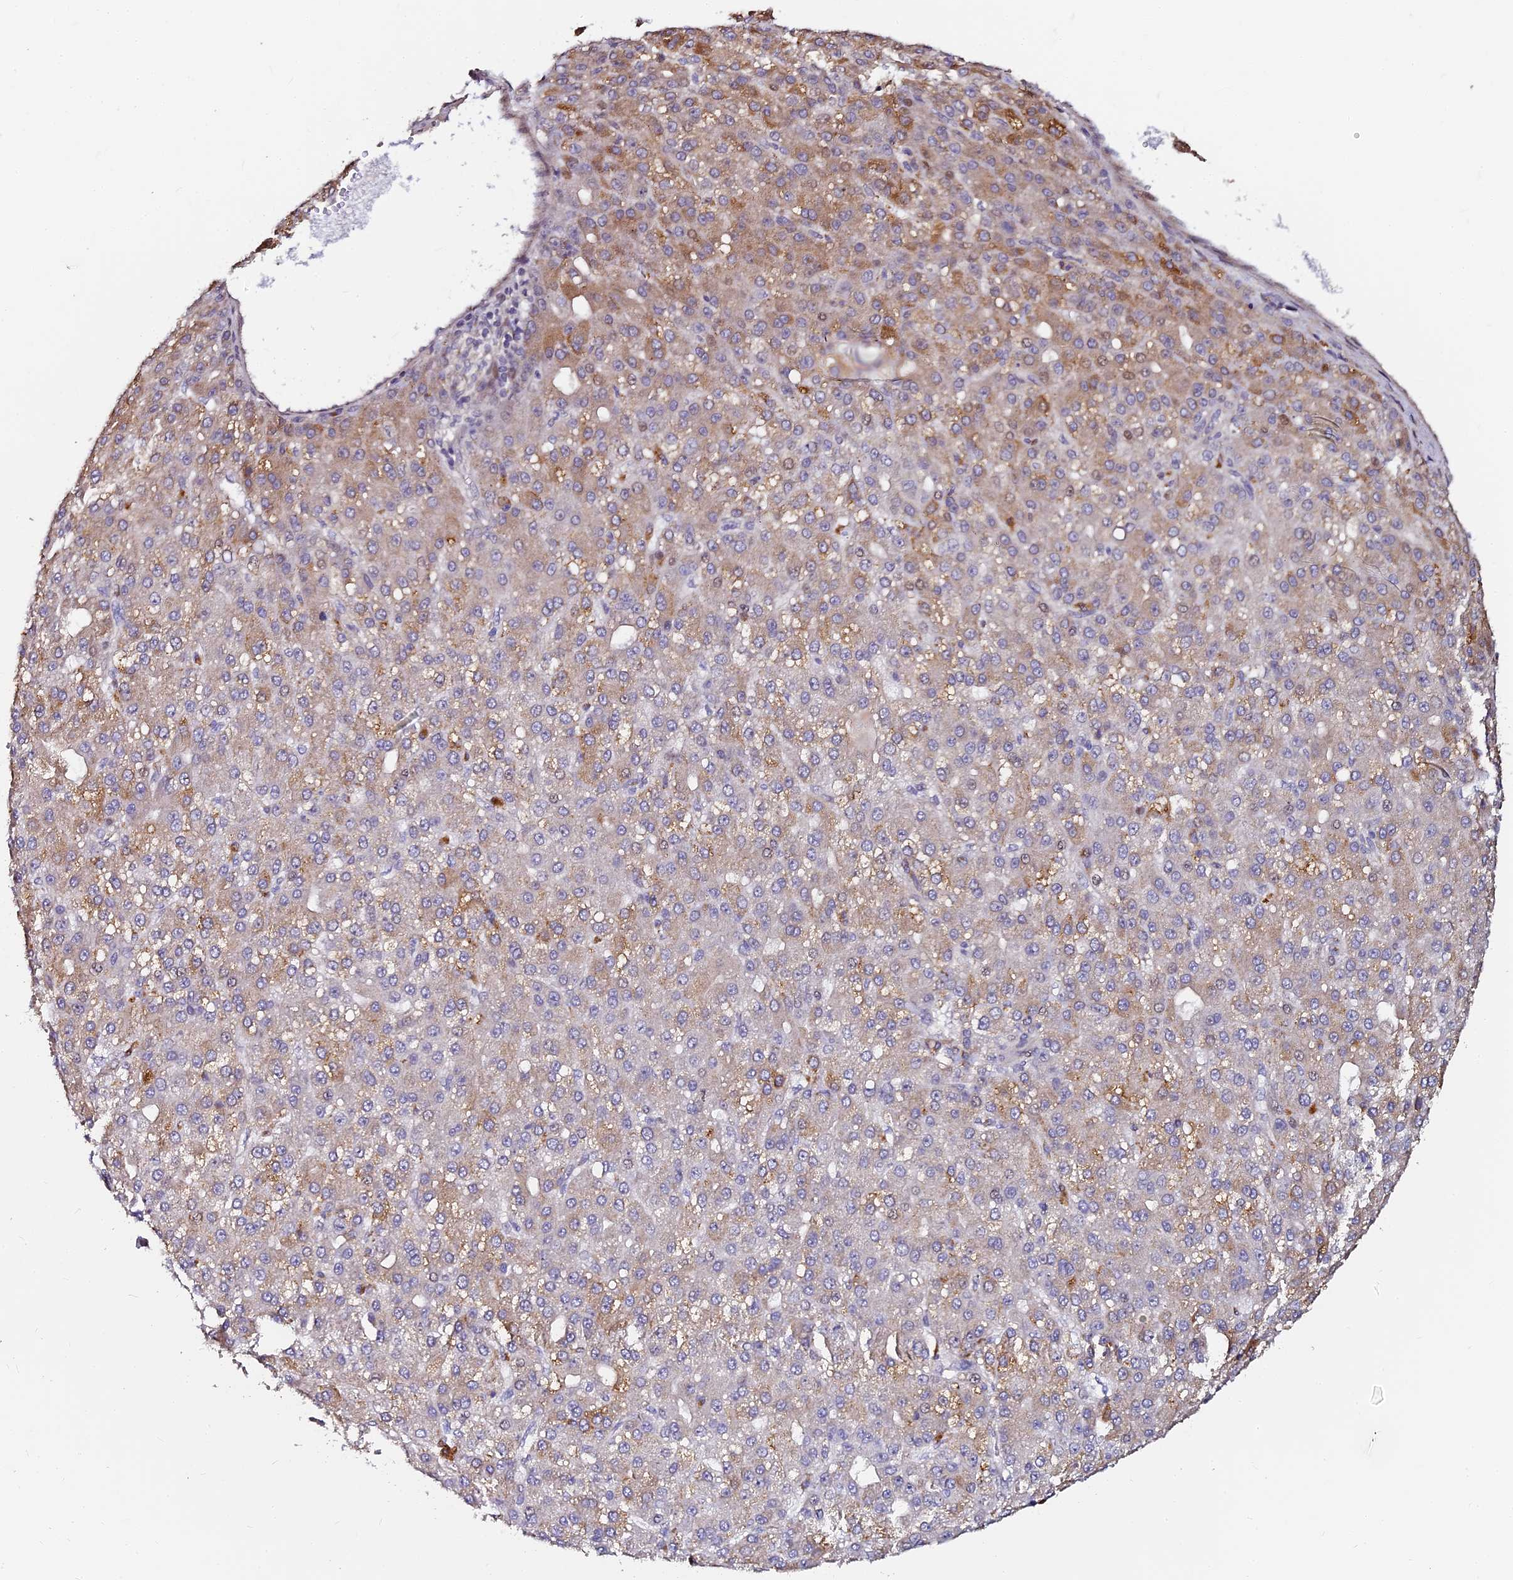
{"staining": {"intensity": "moderate", "quantity": "<25%", "location": "cytoplasmic/membranous"}, "tissue": "liver cancer", "cell_type": "Tumor cells", "image_type": "cancer", "snomed": [{"axis": "morphology", "description": "Carcinoma, Hepatocellular, NOS"}, {"axis": "topography", "description": "Liver"}], "caption": "Liver cancer (hepatocellular carcinoma) stained with a brown dye reveals moderate cytoplasmic/membranous positive positivity in about <25% of tumor cells.", "gene": "GPN3", "patient": {"sex": "male", "age": 67}}